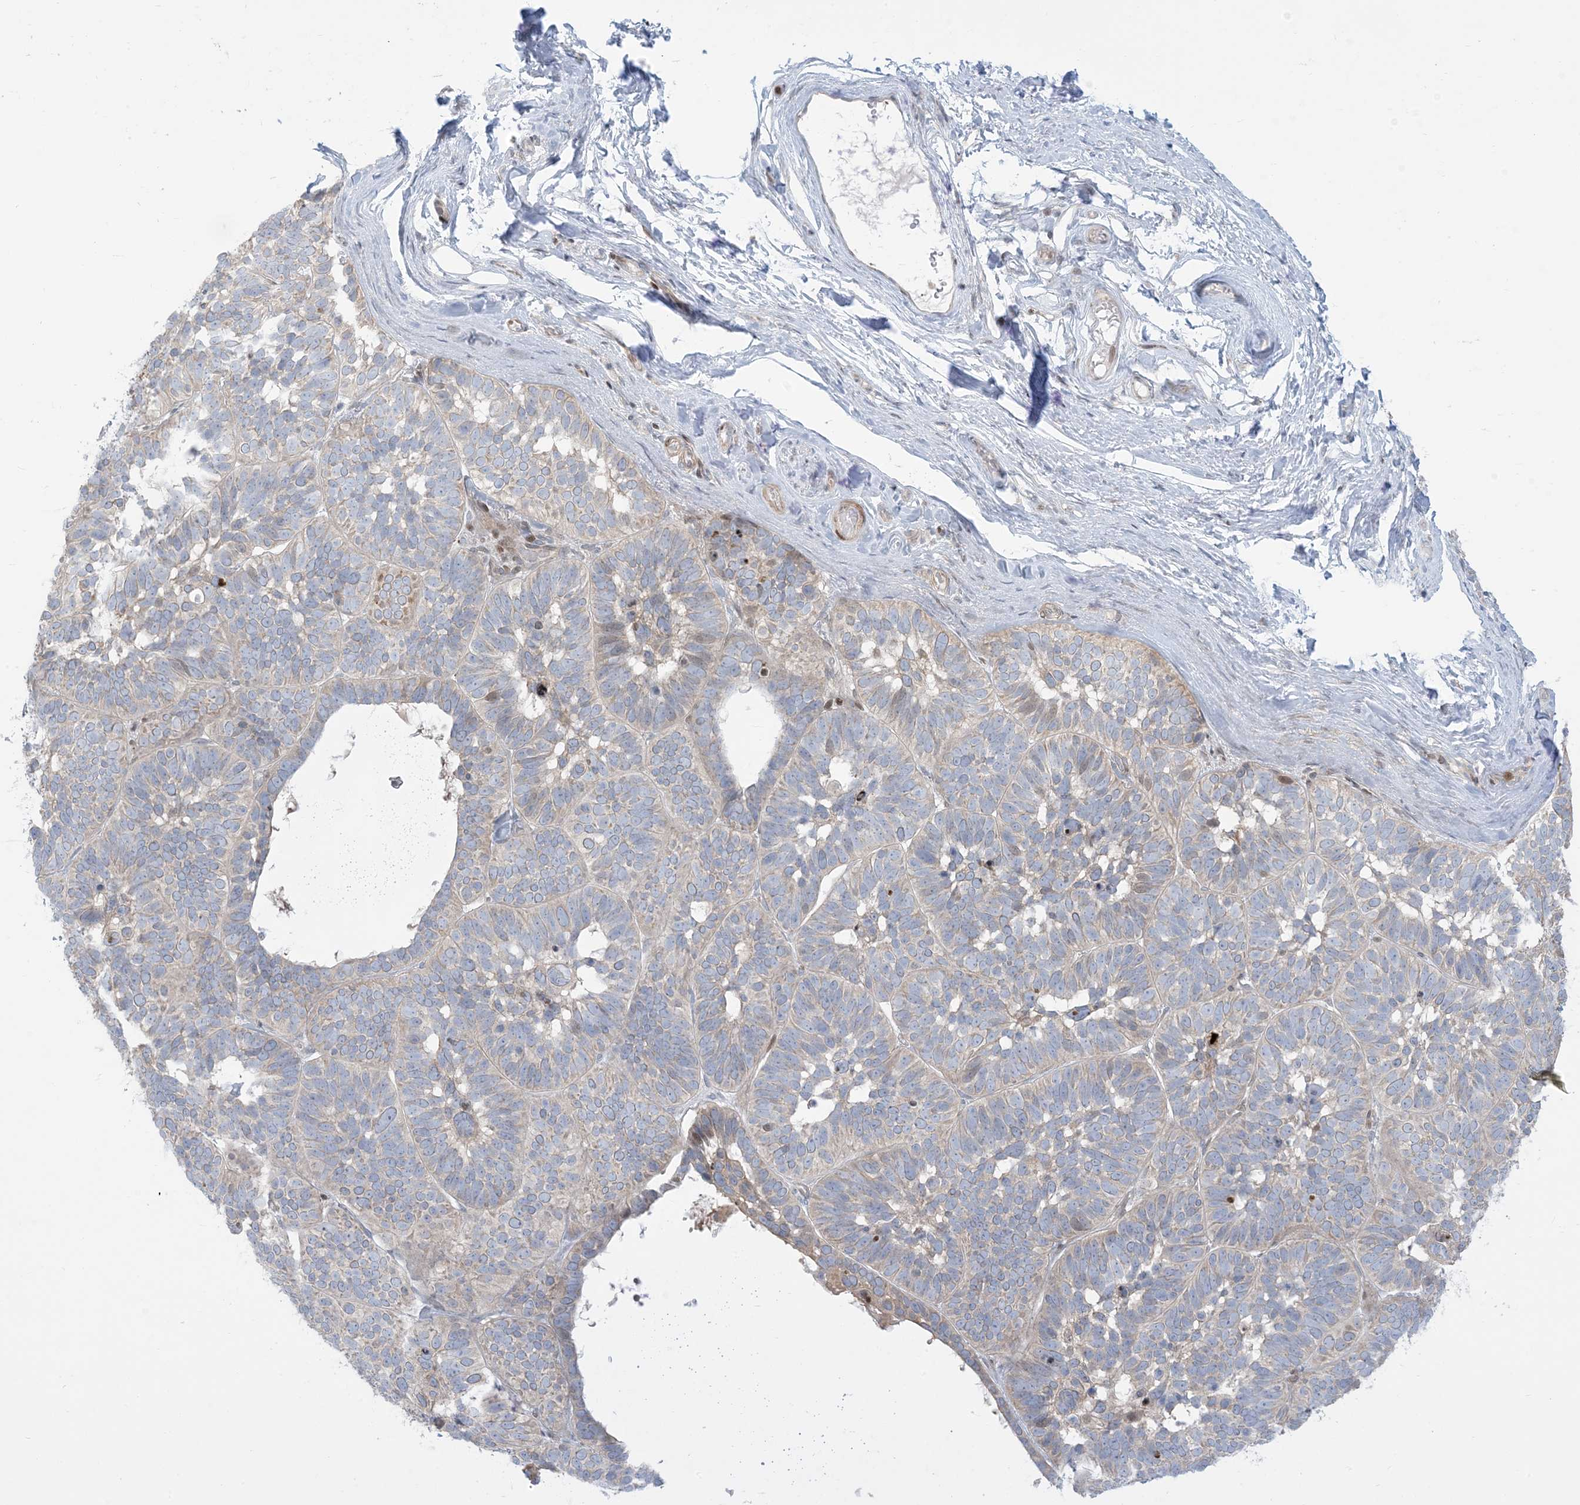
{"staining": {"intensity": "weak", "quantity": "<25%", "location": "cytoplasmic/membranous"}, "tissue": "skin cancer", "cell_type": "Tumor cells", "image_type": "cancer", "snomed": [{"axis": "morphology", "description": "Basal cell carcinoma"}, {"axis": "topography", "description": "Skin"}], "caption": "Histopathology image shows no significant protein expression in tumor cells of skin basal cell carcinoma.", "gene": "AFTPH", "patient": {"sex": "male", "age": 62}}